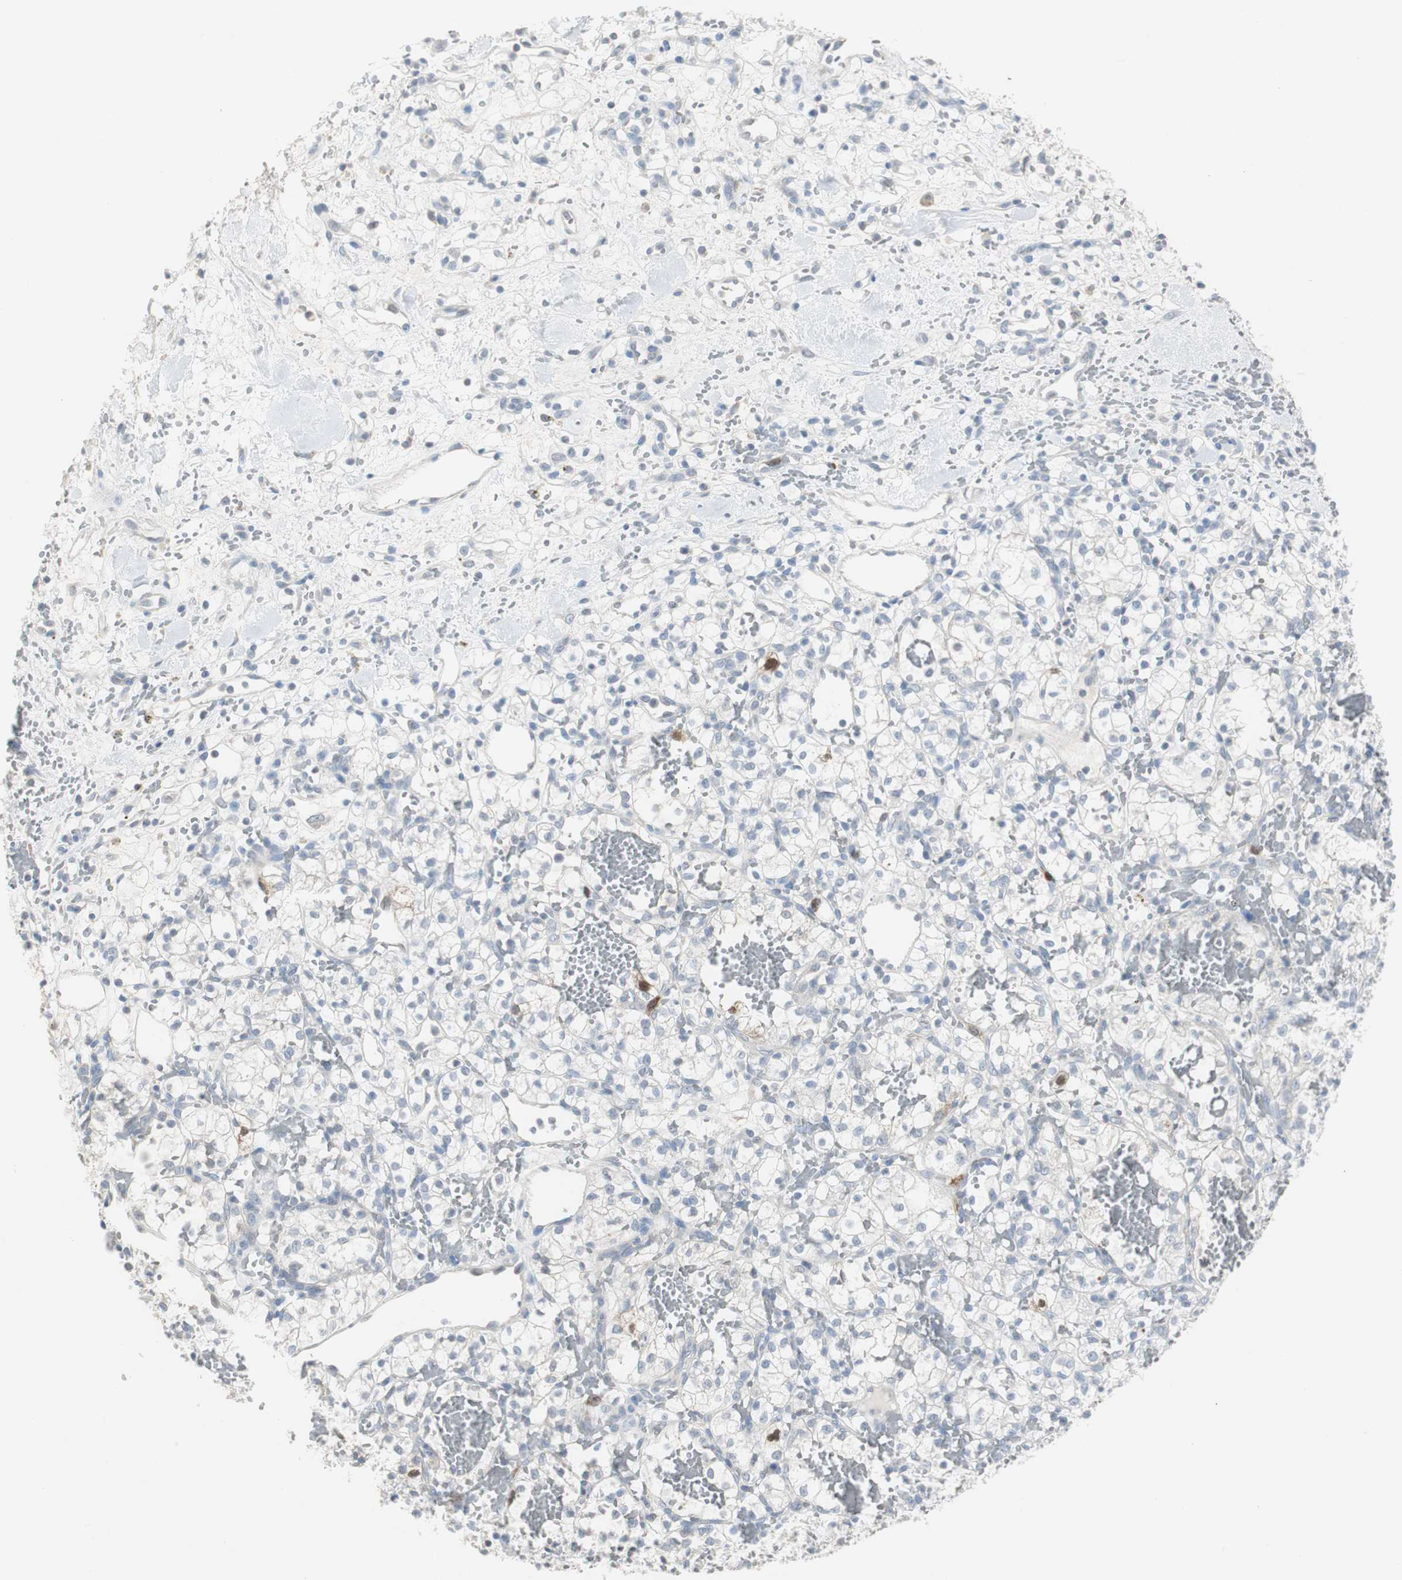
{"staining": {"intensity": "negative", "quantity": "none", "location": "none"}, "tissue": "renal cancer", "cell_type": "Tumor cells", "image_type": "cancer", "snomed": [{"axis": "morphology", "description": "Adenocarcinoma, NOS"}, {"axis": "topography", "description": "Kidney"}], "caption": "This is a image of IHC staining of renal cancer, which shows no staining in tumor cells. (DAB (3,3'-diaminobenzidine) immunohistochemistry with hematoxylin counter stain).", "gene": "TK1", "patient": {"sex": "female", "age": 60}}